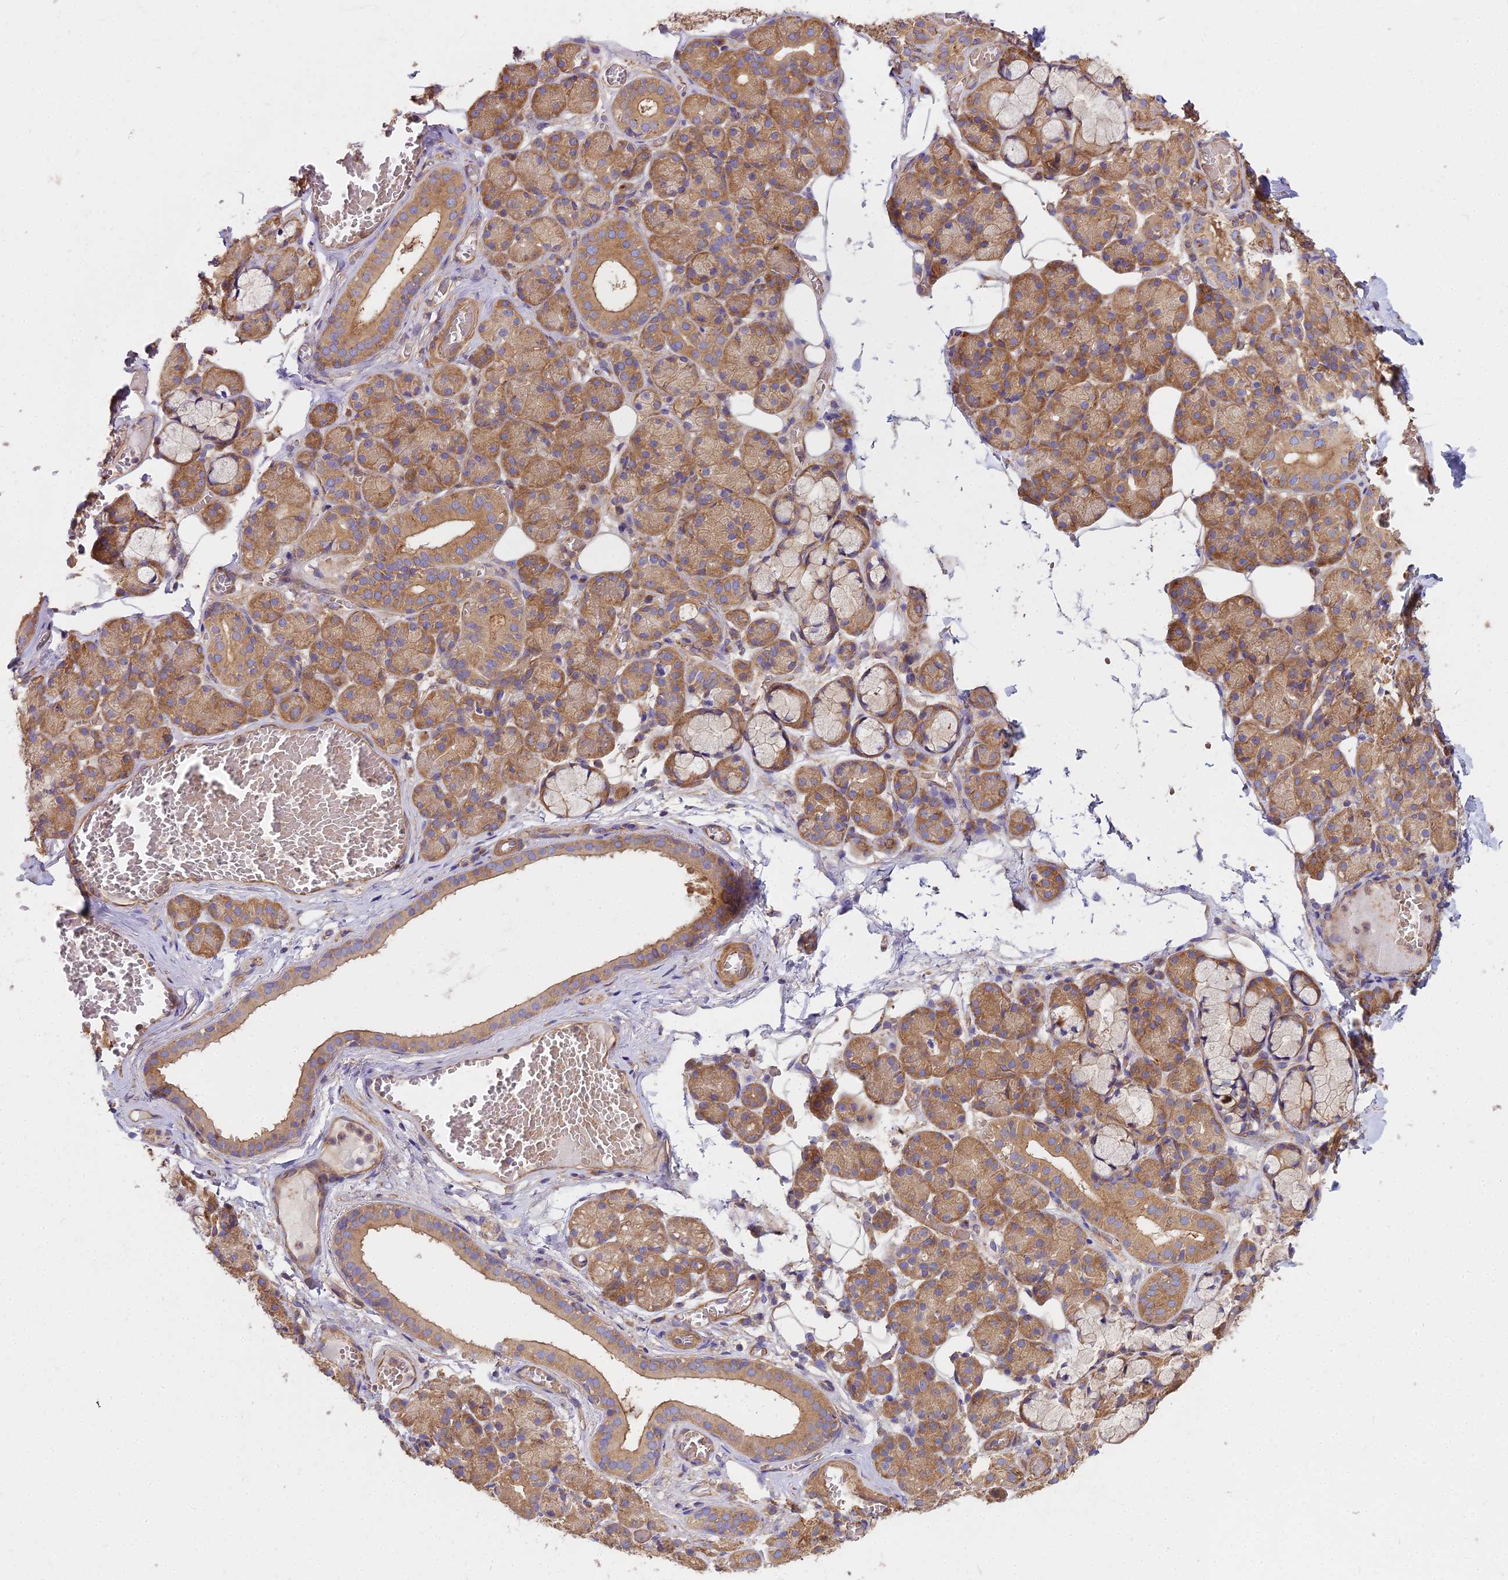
{"staining": {"intensity": "moderate", "quantity": ">75%", "location": "cytoplasmic/membranous"}, "tissue": "salivary gland", "cell_type": "Glandular cells", "image_type": "normal", "snomed": [{"axis": "morphology", "description": "Normal tissue, NOS"}, {"axis": "topography", "description": "Salivary gland"}], "caption": "The image demonstrates immunohistochemical staining of benign salivary gland. There is moderate cytoplasmic/membranous positivity is present in approximately >75% of glandular cells.", "gene": "DCTN3", "patient": {"sex": "male", "age": 63}}